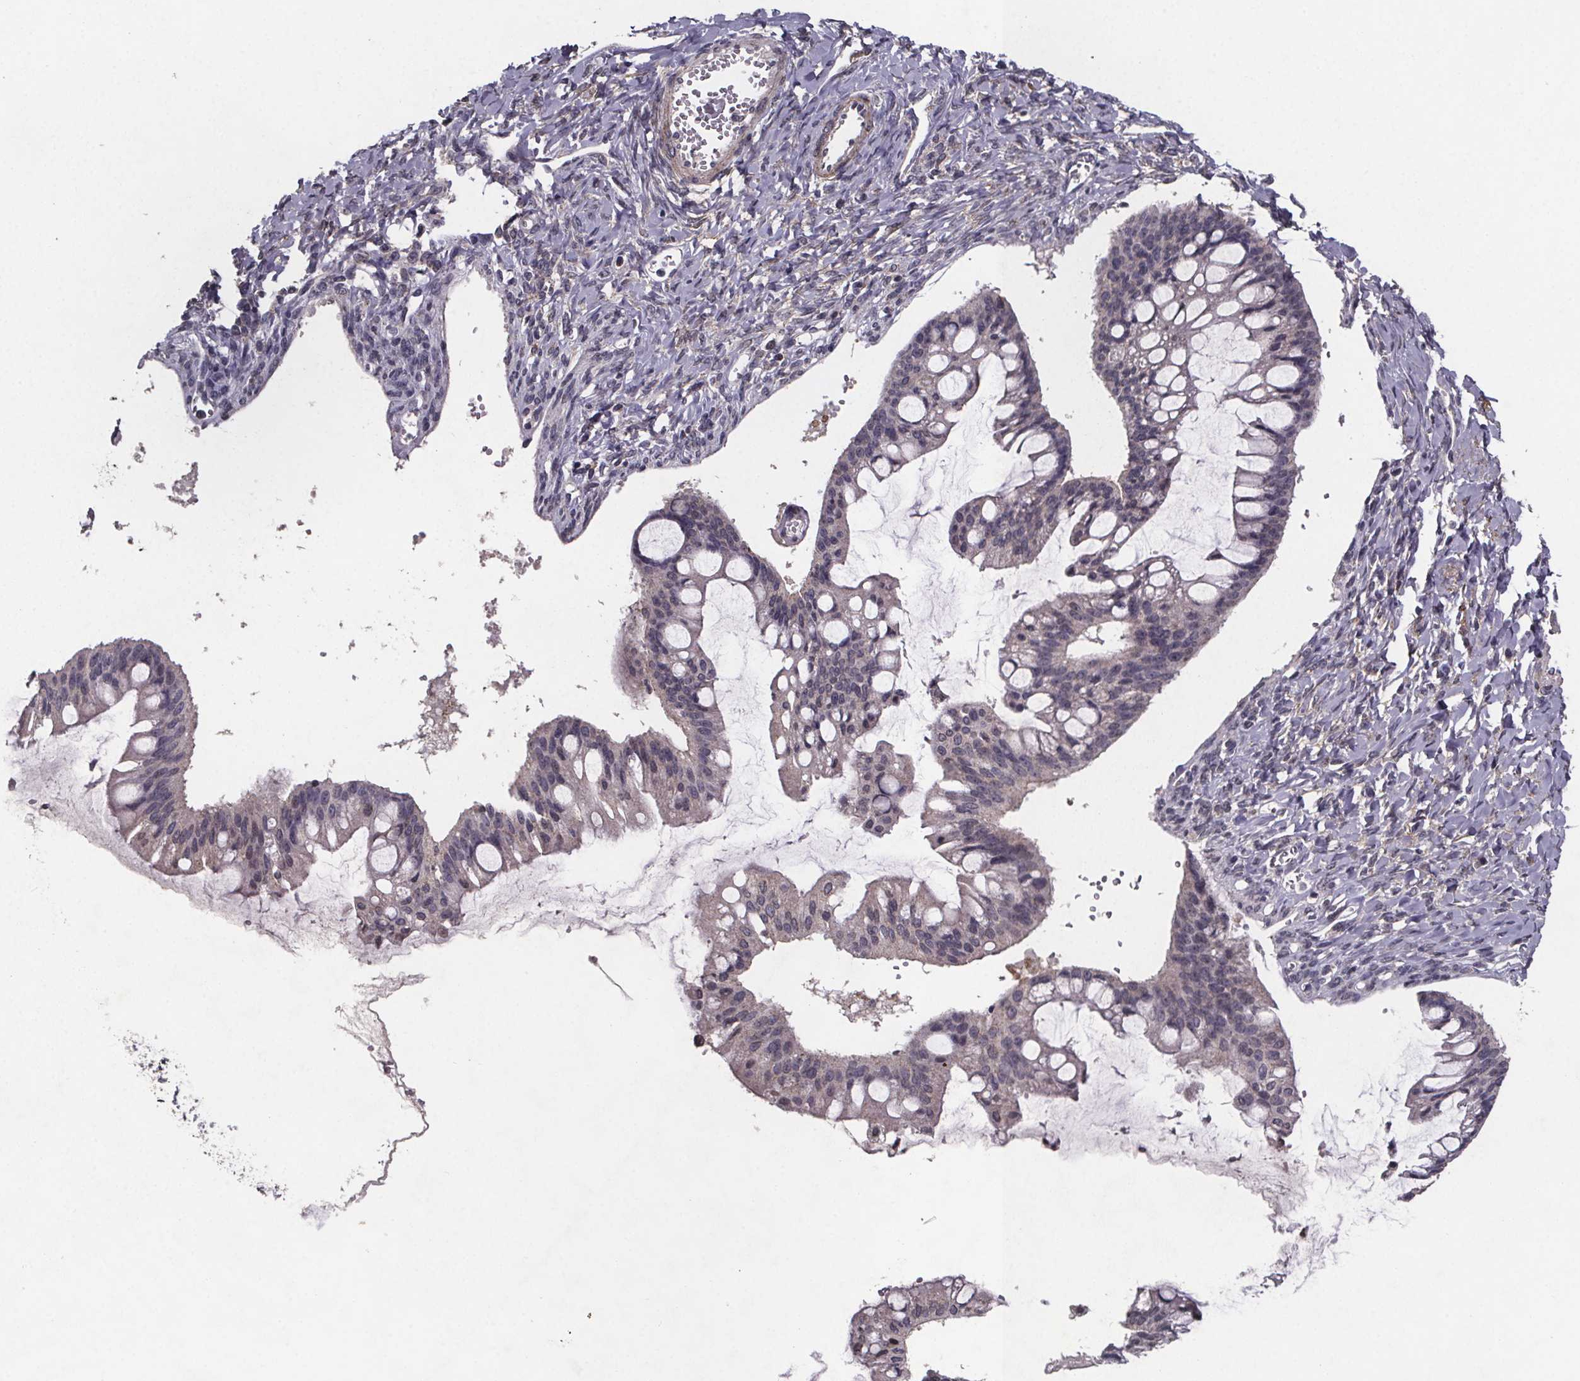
{"staining": {"intensity": "negative", "quantity": "none", "location": "none"}, "tissue": "ovarian cancer", "cell_type": "Tumor cells", "image_type": "cancer", "snomed": [{"axis": "morphology", "description": "Cystadenocarcinoma, mucinous, NOS"}, {"axis": "topography", "description": "Ovary"}], "caption": "Tumor cells are negative for protein expression in human mucinous cystadenocarcinoma (ovarian). (Immunohistochemistry, brightfield microscopy, high magnification).", "gene": "PALLD", "patient": {"sex": "female", "age": 73}}